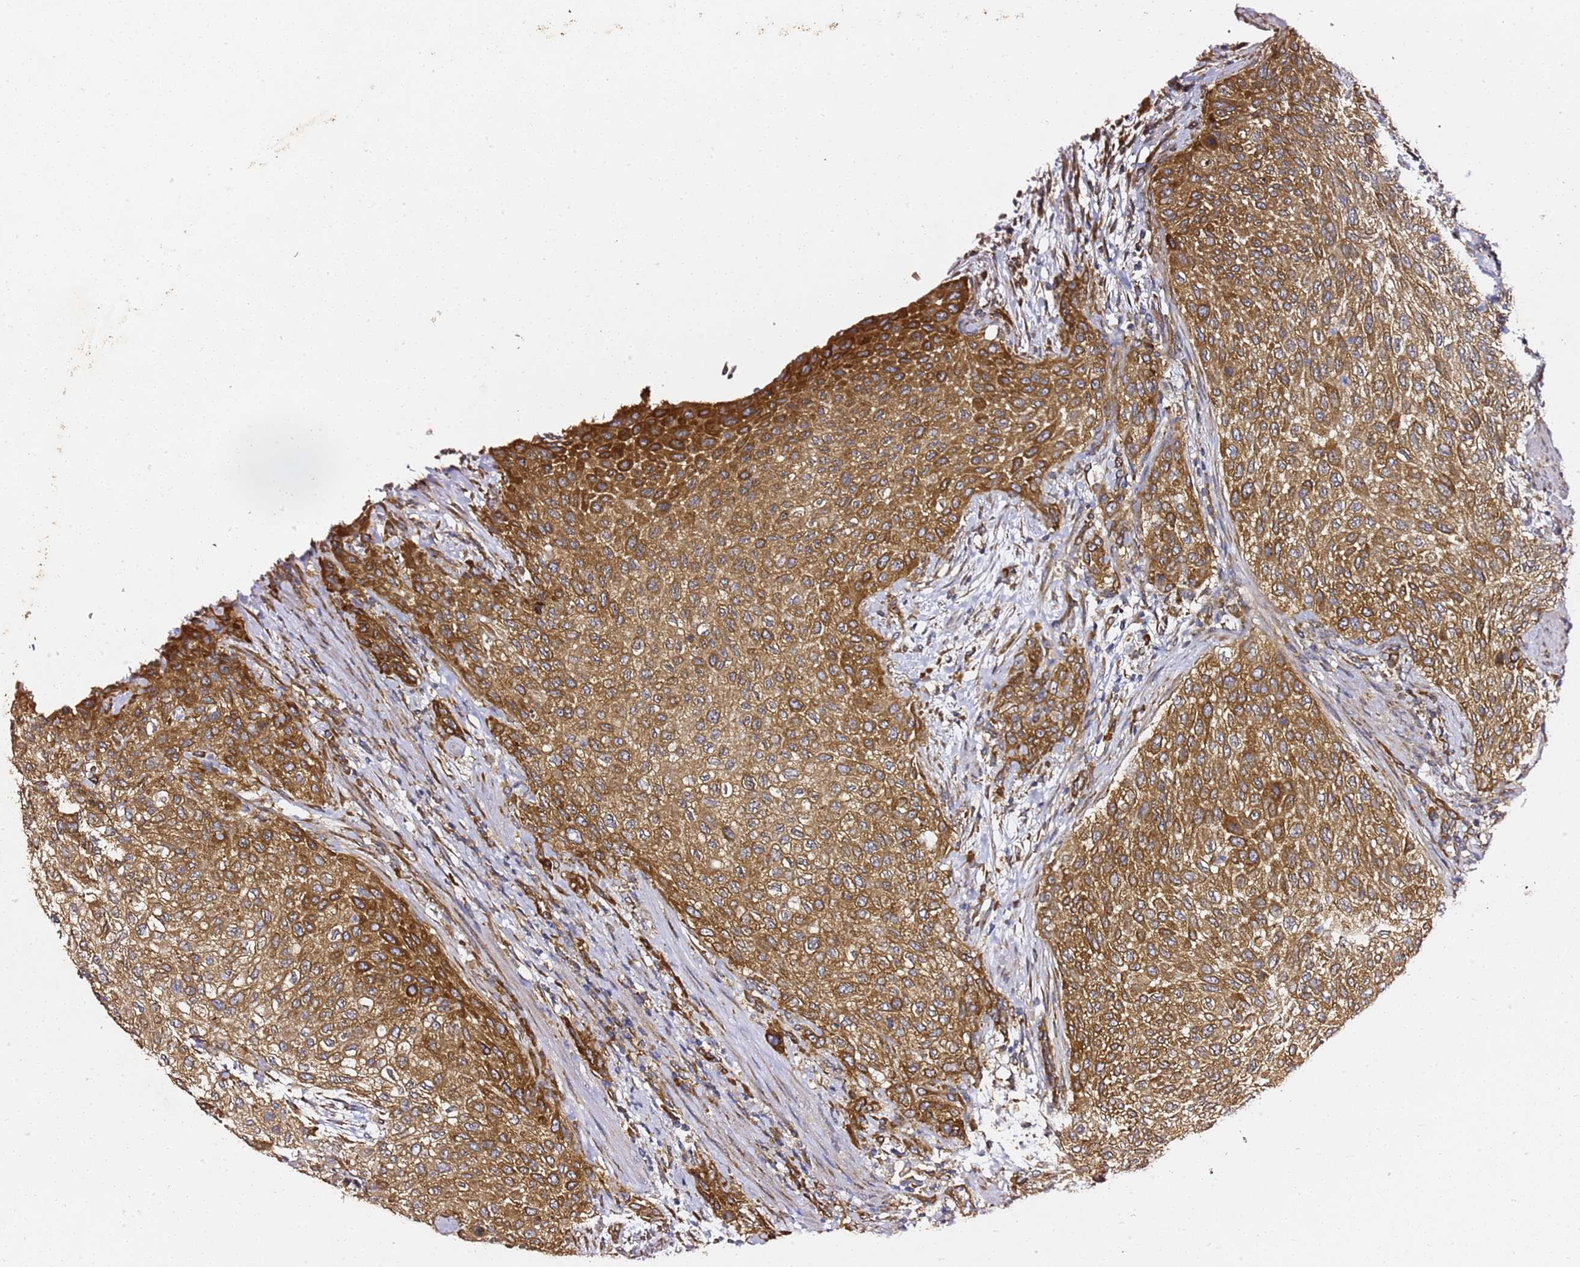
{"staining": {"intensity": "strong", "quantity": ">75%", "location": "cytoplasmic/membranous"}, "tissue": "urothelial cancer", "cell_type": "Tumor cells", "image_type": "cancer", "snomed": [{"axis": "morphology", "description": "Normal tissue, NOS"}, {"axis": "morphology", "description": "Urothelial carcinoma, NOS"}, {"axis": "topography", "description": "Urinary bladder"}, {"axis": "topography", "description": "Peripheral nerve tissue"}], "caption": "Protein staining demonstrates strong cytoplasmic/membranous expression in about >75% of tumor cells in urothelial cancer. The protein is stained brown, and the nuclei are stained in blue (DAB (3,3'-diaminobenzidine) IHC with brightfield microscopy, high magnification).", "gene": "TPST1", "patient": {"sex": "male", "age": 35}}